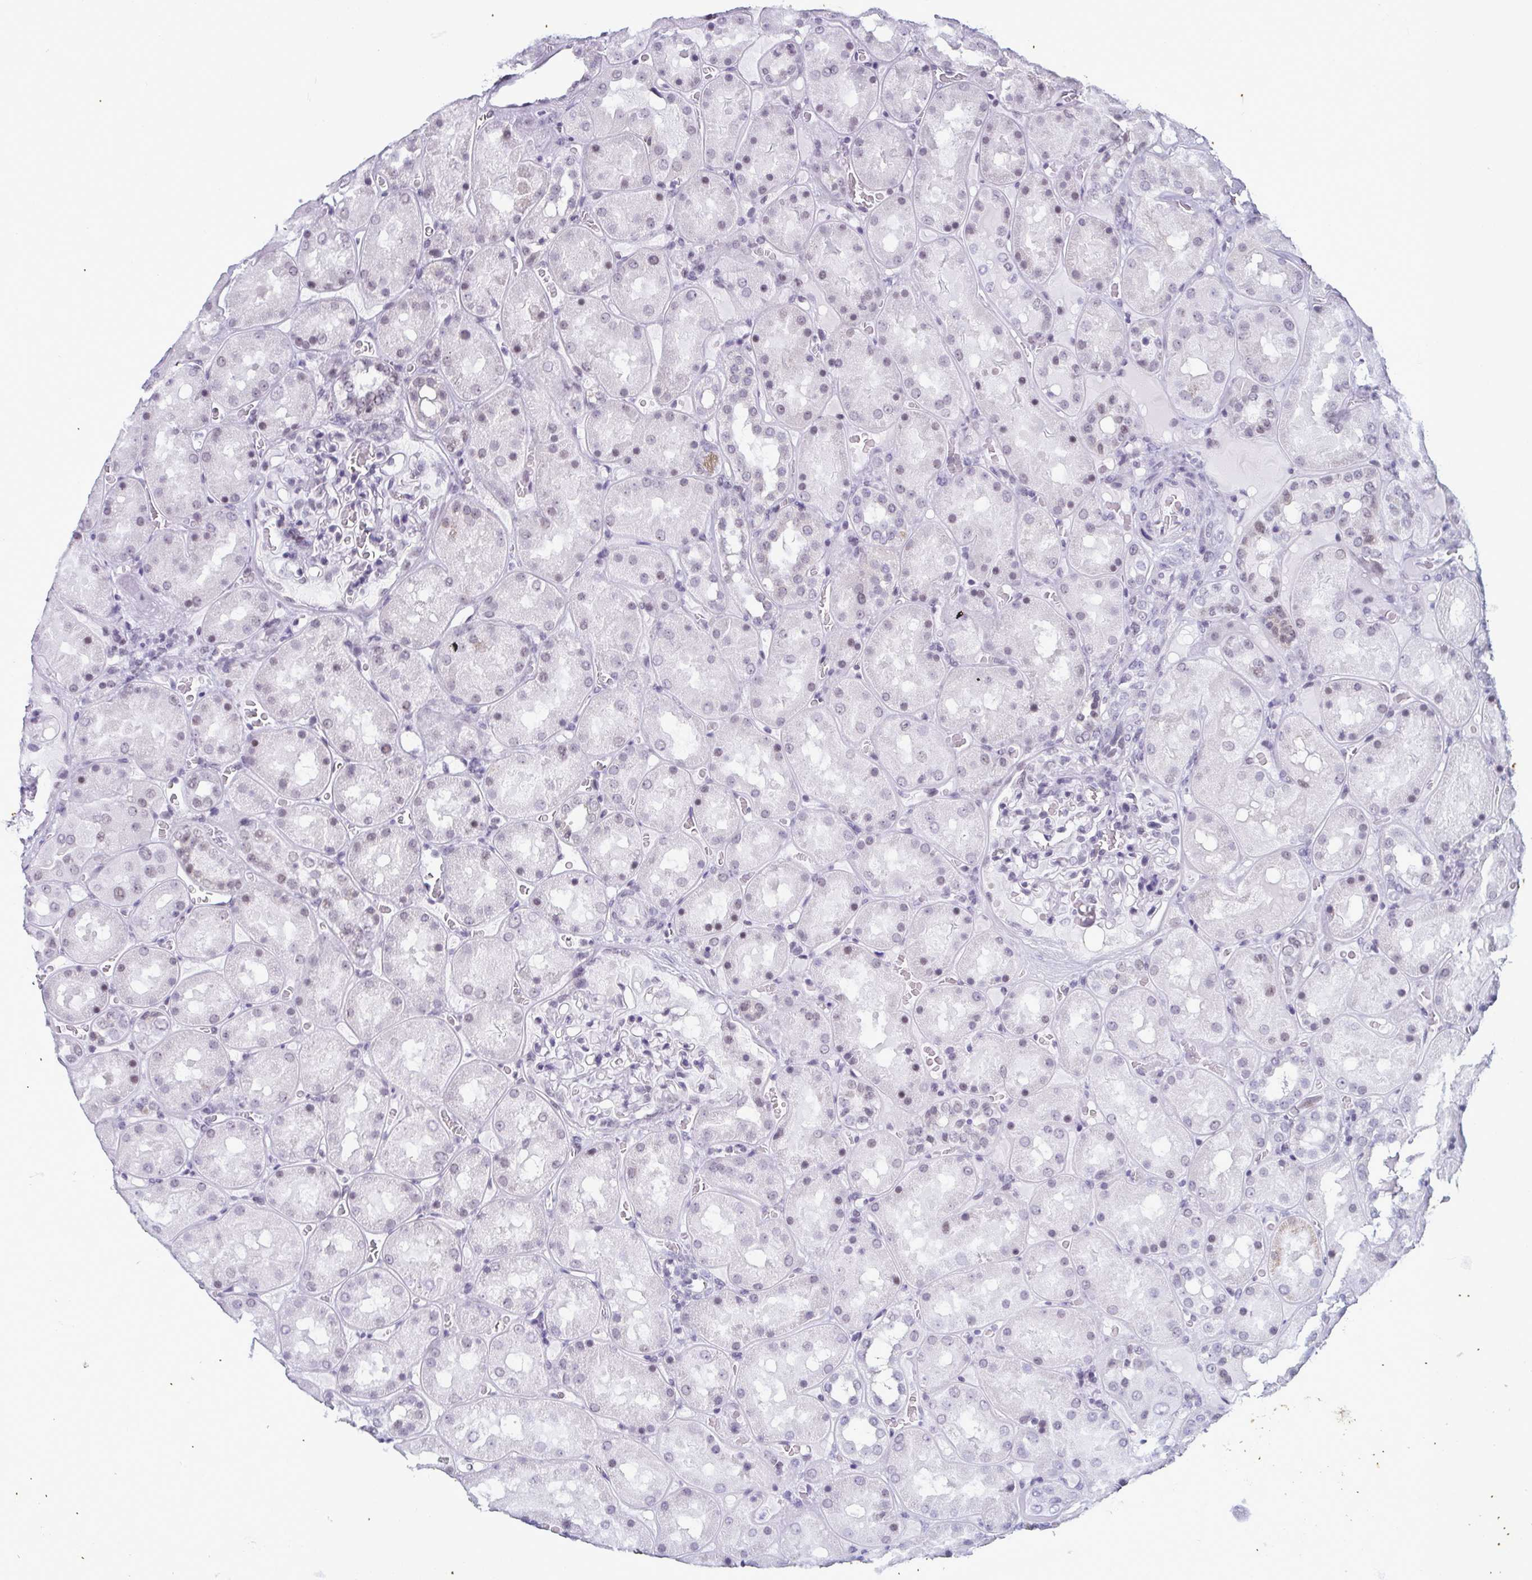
{"staining": {"intensity": "negative", "quantity": "none", "location": "none"}, "tissue": "kidney", "cell_type": "Cells in glomeruli", "image_type": "normal", "snomed": [{"axis": "morphology", "description": "Normal tissue, NOS"}, {"axis": "topography", "description": "Kidney"}], "caption": "The immunohistochemistry (IHC) histopathology image has no significant expression in cells in glomeruli of kidney. (DAB (3,3'-diaminobenzidine) immunohistochemistry with hematoxylin counter stain).", "gene": "RBM7", "patient": {"sex": "male", "age": 73}}